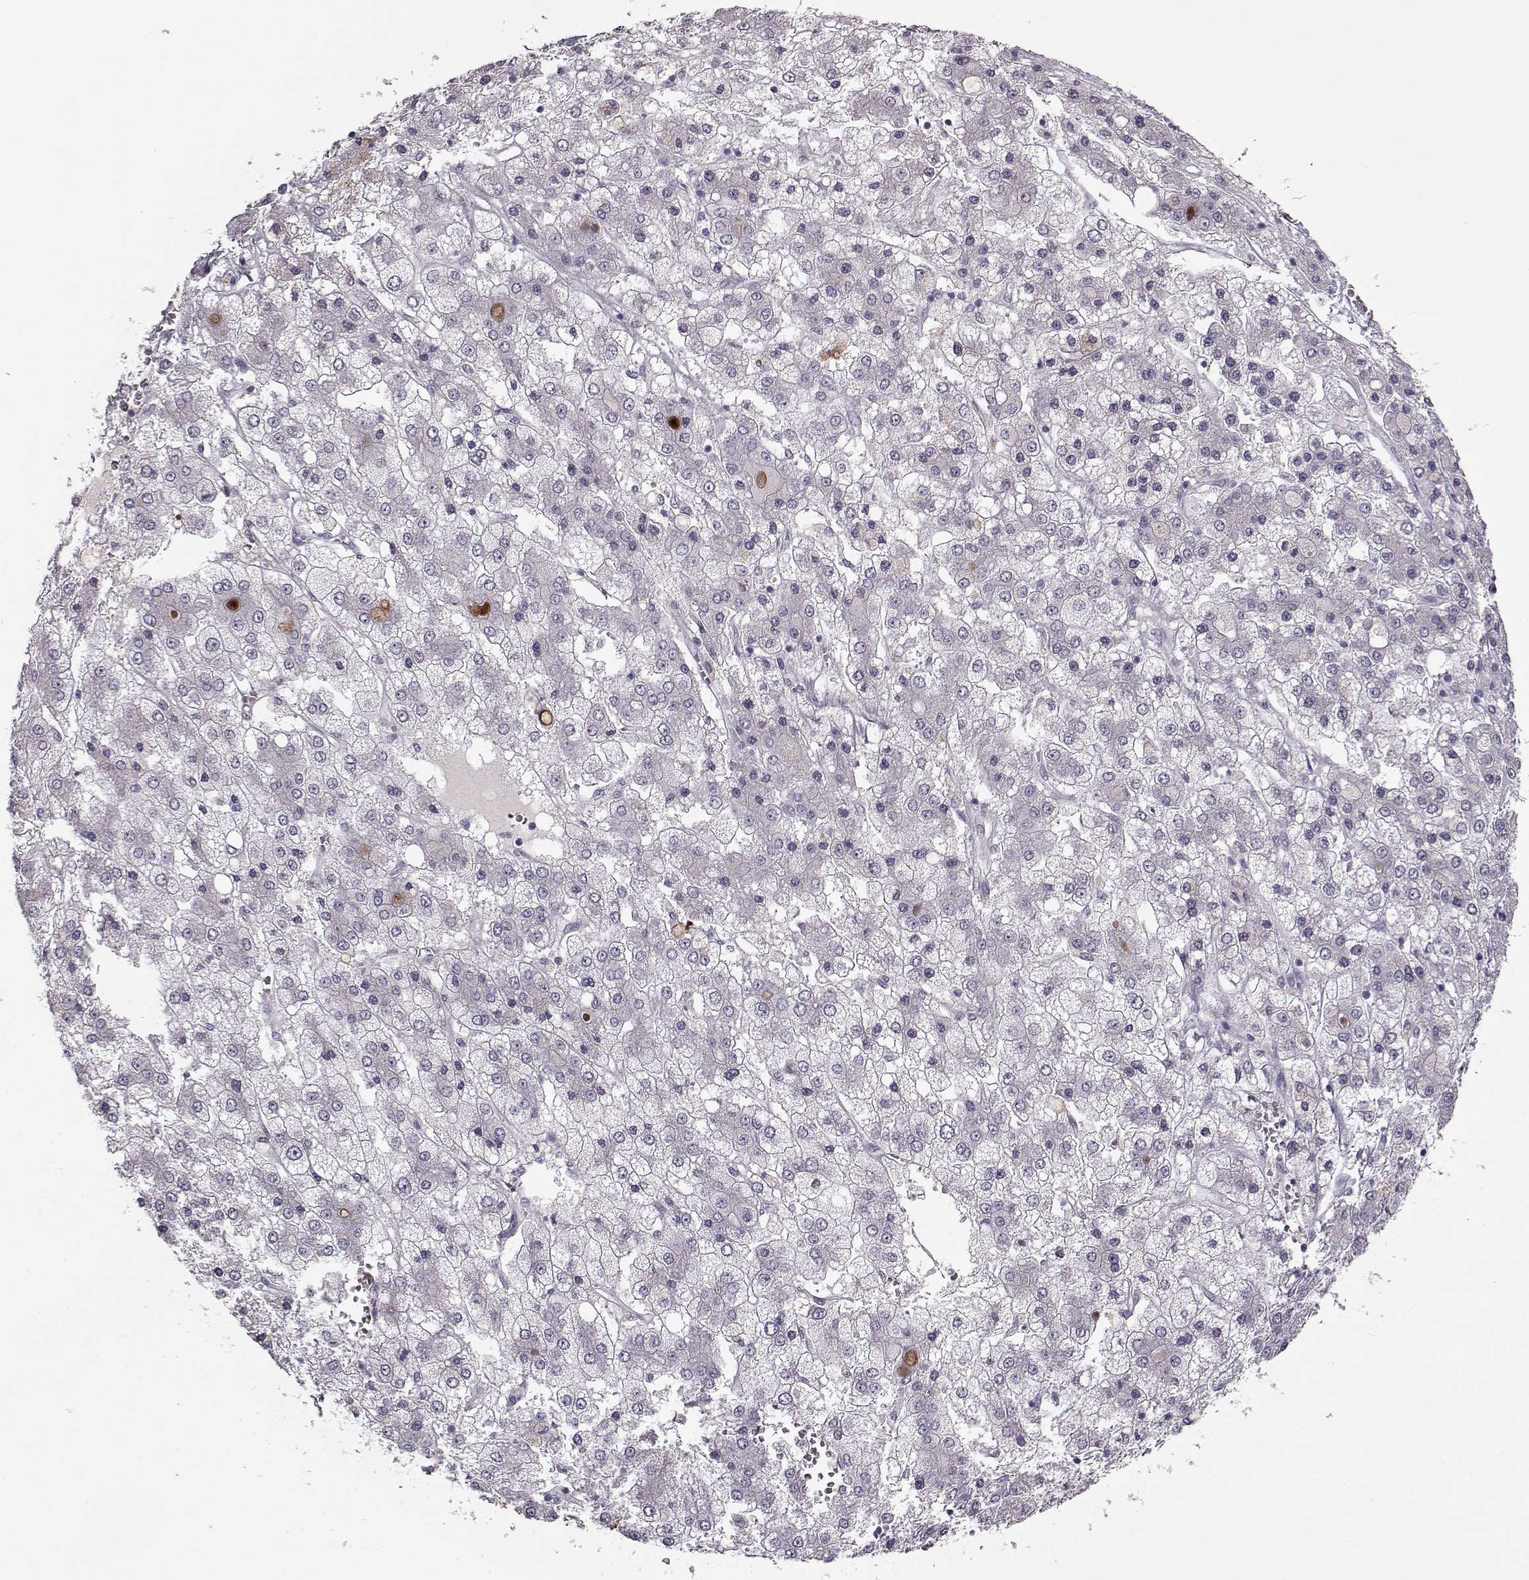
{"staining": {"intensity": "negative", "quantity": "none", "location": "none"}, "tissue": "liver cancer", "cell_type": "Tumor cells", "image_type": "cancer", "snomed": [{"axis": "morphology", "description": "Carcinoma, Hepatocellular, NOS"}, {"axis": "topography", "description": "Liver"}], "caption": "Tumor cells show no significant staining in liver cancer.", "gene": "KRT9", "patient": {"sex": "male", "age": 73}}